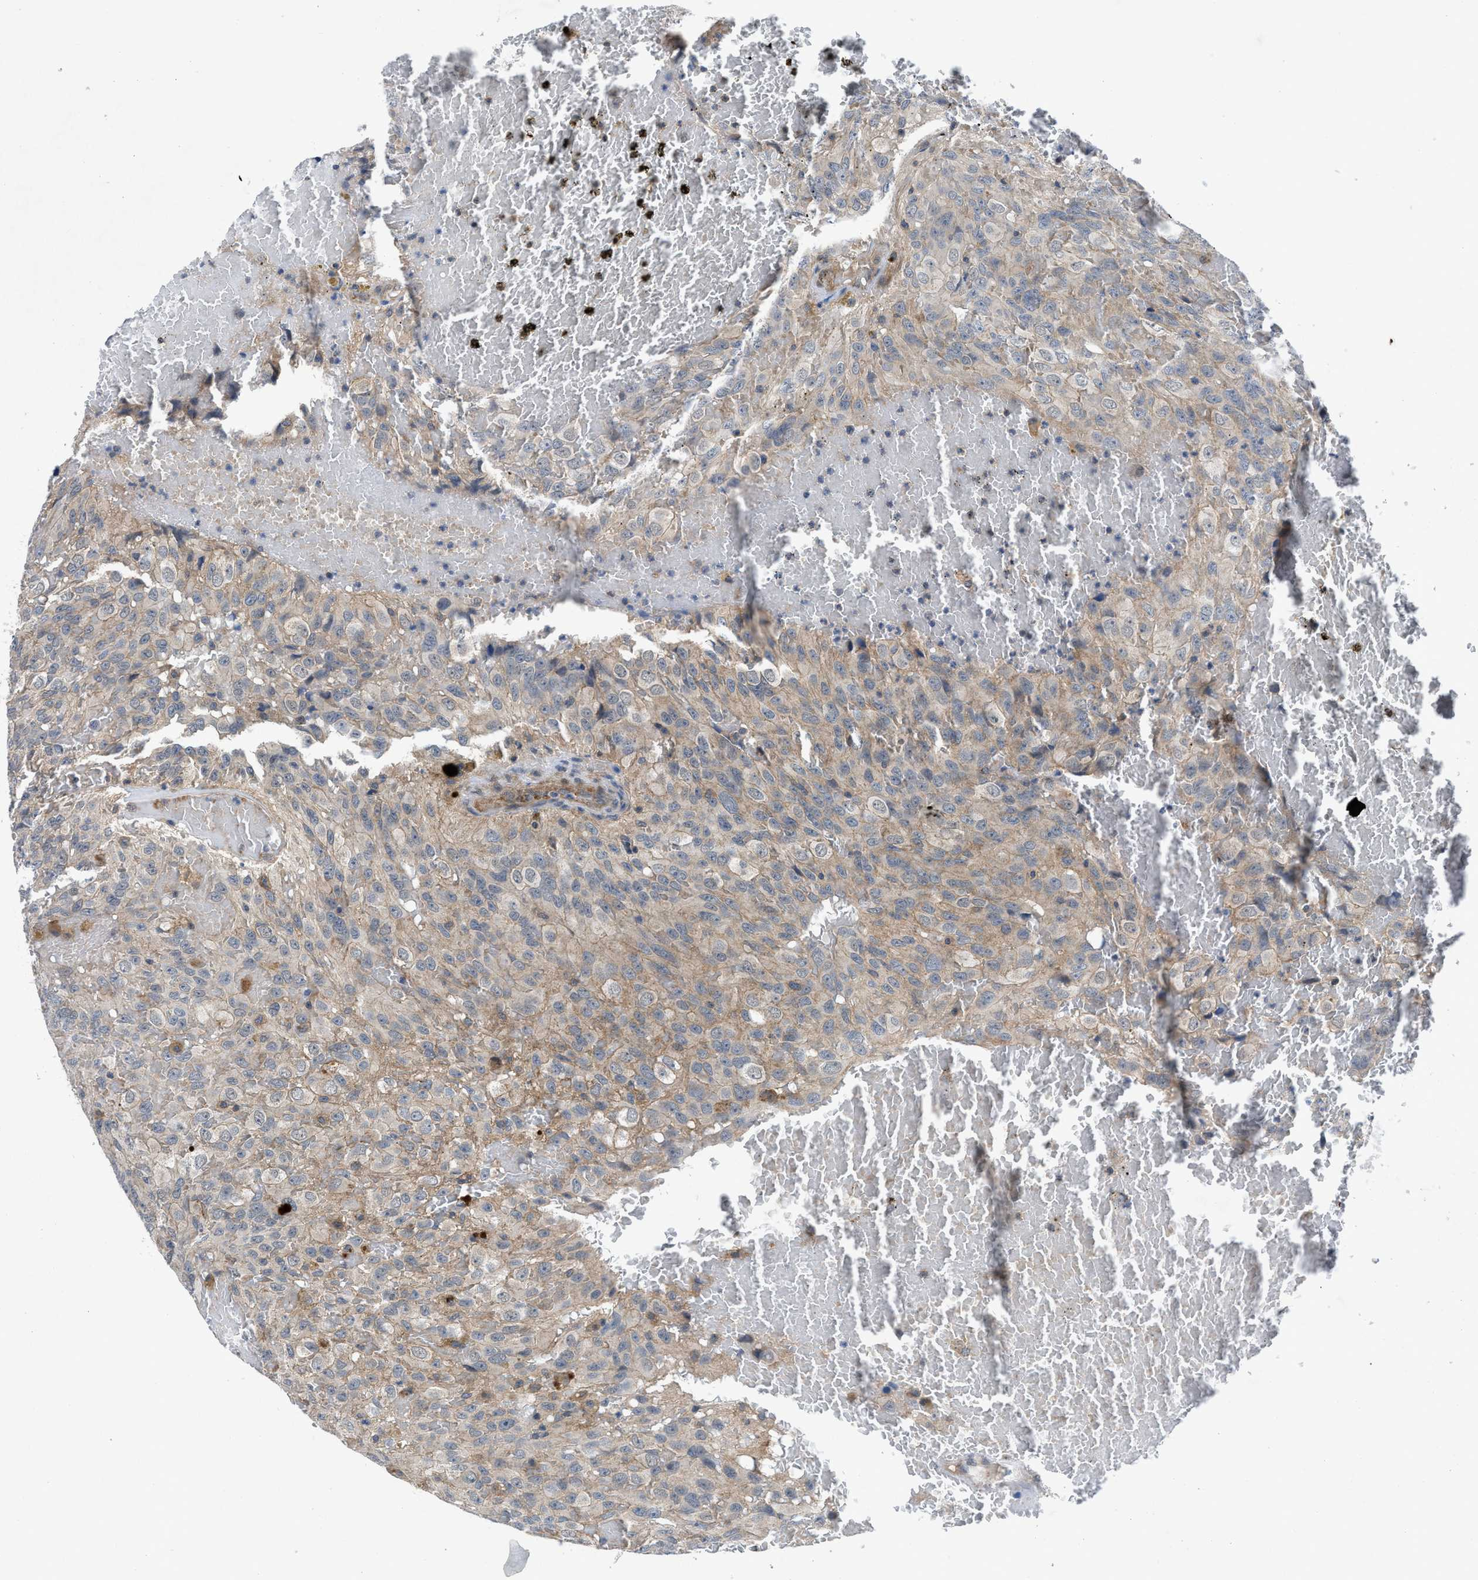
{"staining": {"intensity": "weak", "quantity": "25%-75%", "location": "cytoplasmic/membranous"}, "tissue": "glioma", "cell_type": "Tumor cells", "image_type": "cancer", "snomed": [{"axis": "morphology", "description": "Glioma, malignant, High grade"}, {"axis": "topography", "description": "Brain"}], "caption": "A high-resolution photomicrograph shows immunohistochemistry (IHC) staining of high-grade glioma (malignant), which reveals weak cytoplasmic/membranous positivity in about 25%-75% of tumor cells.", "gene": "PANX1", "patient": {"sex": "male", "age": 32}}